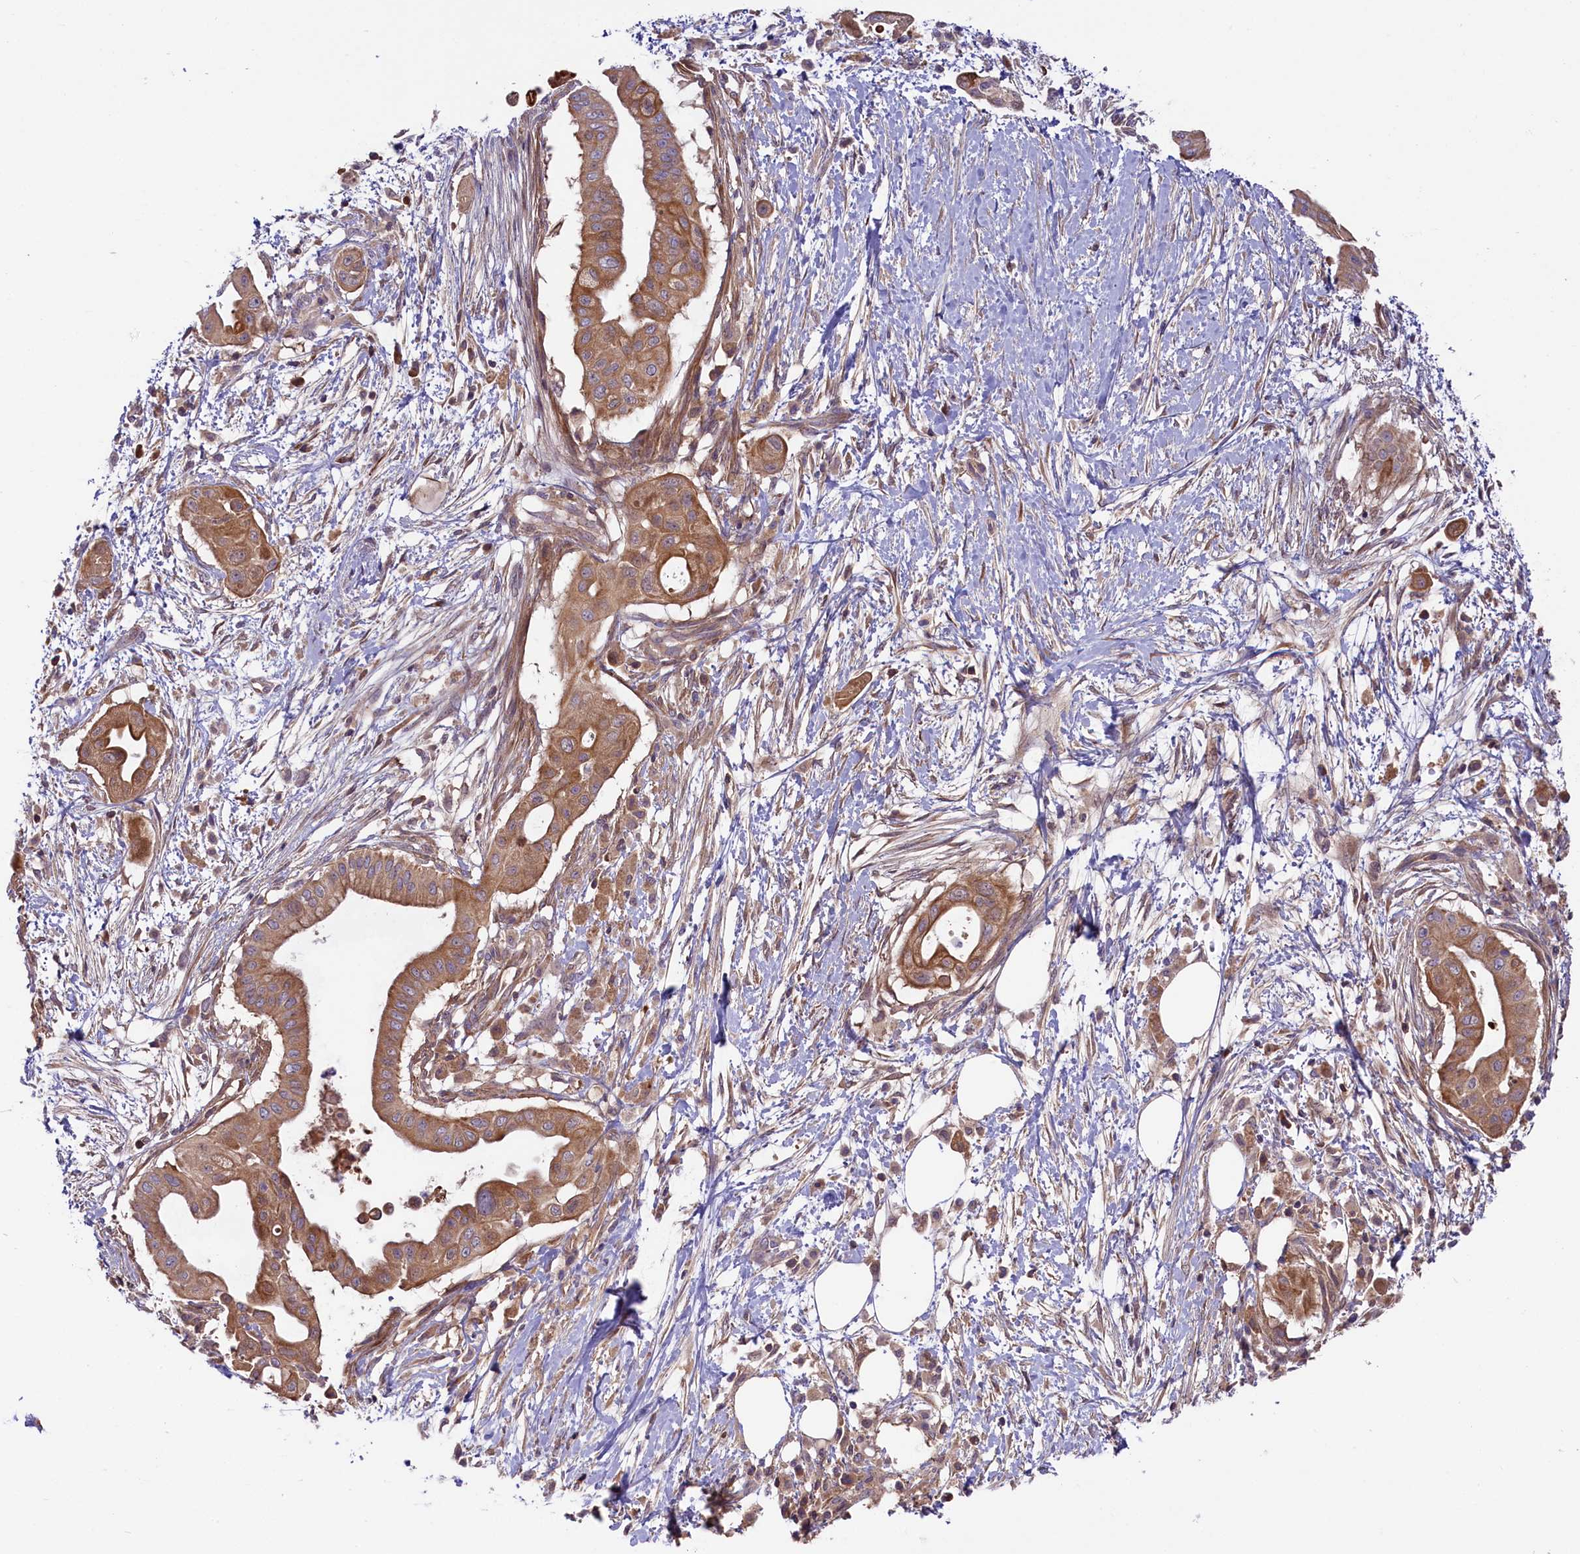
{"staining": {"intensity": "moderate", "quantity": ">75%", "location": "cytoplasmic/membranous"}, "tissue": "pancreatic cancer", "cell_type": "Tumor cells", "image_type": "cancer", "snomed": [{"axis": "morphology", "description": "Adenocarcinoma, NOS"}, {"axis": "topography", "description": "Pancreas"}], "caption": "A high-resolution photomicrograph shows IHC staining of pancreatic cancer (adenocarcinoma), which demonstrates moderate cytoplasmic/membranous staining in approximately >75% of tumor cells.", "gene": "COG8", "patient": {"sex": "male", "age": 68}}